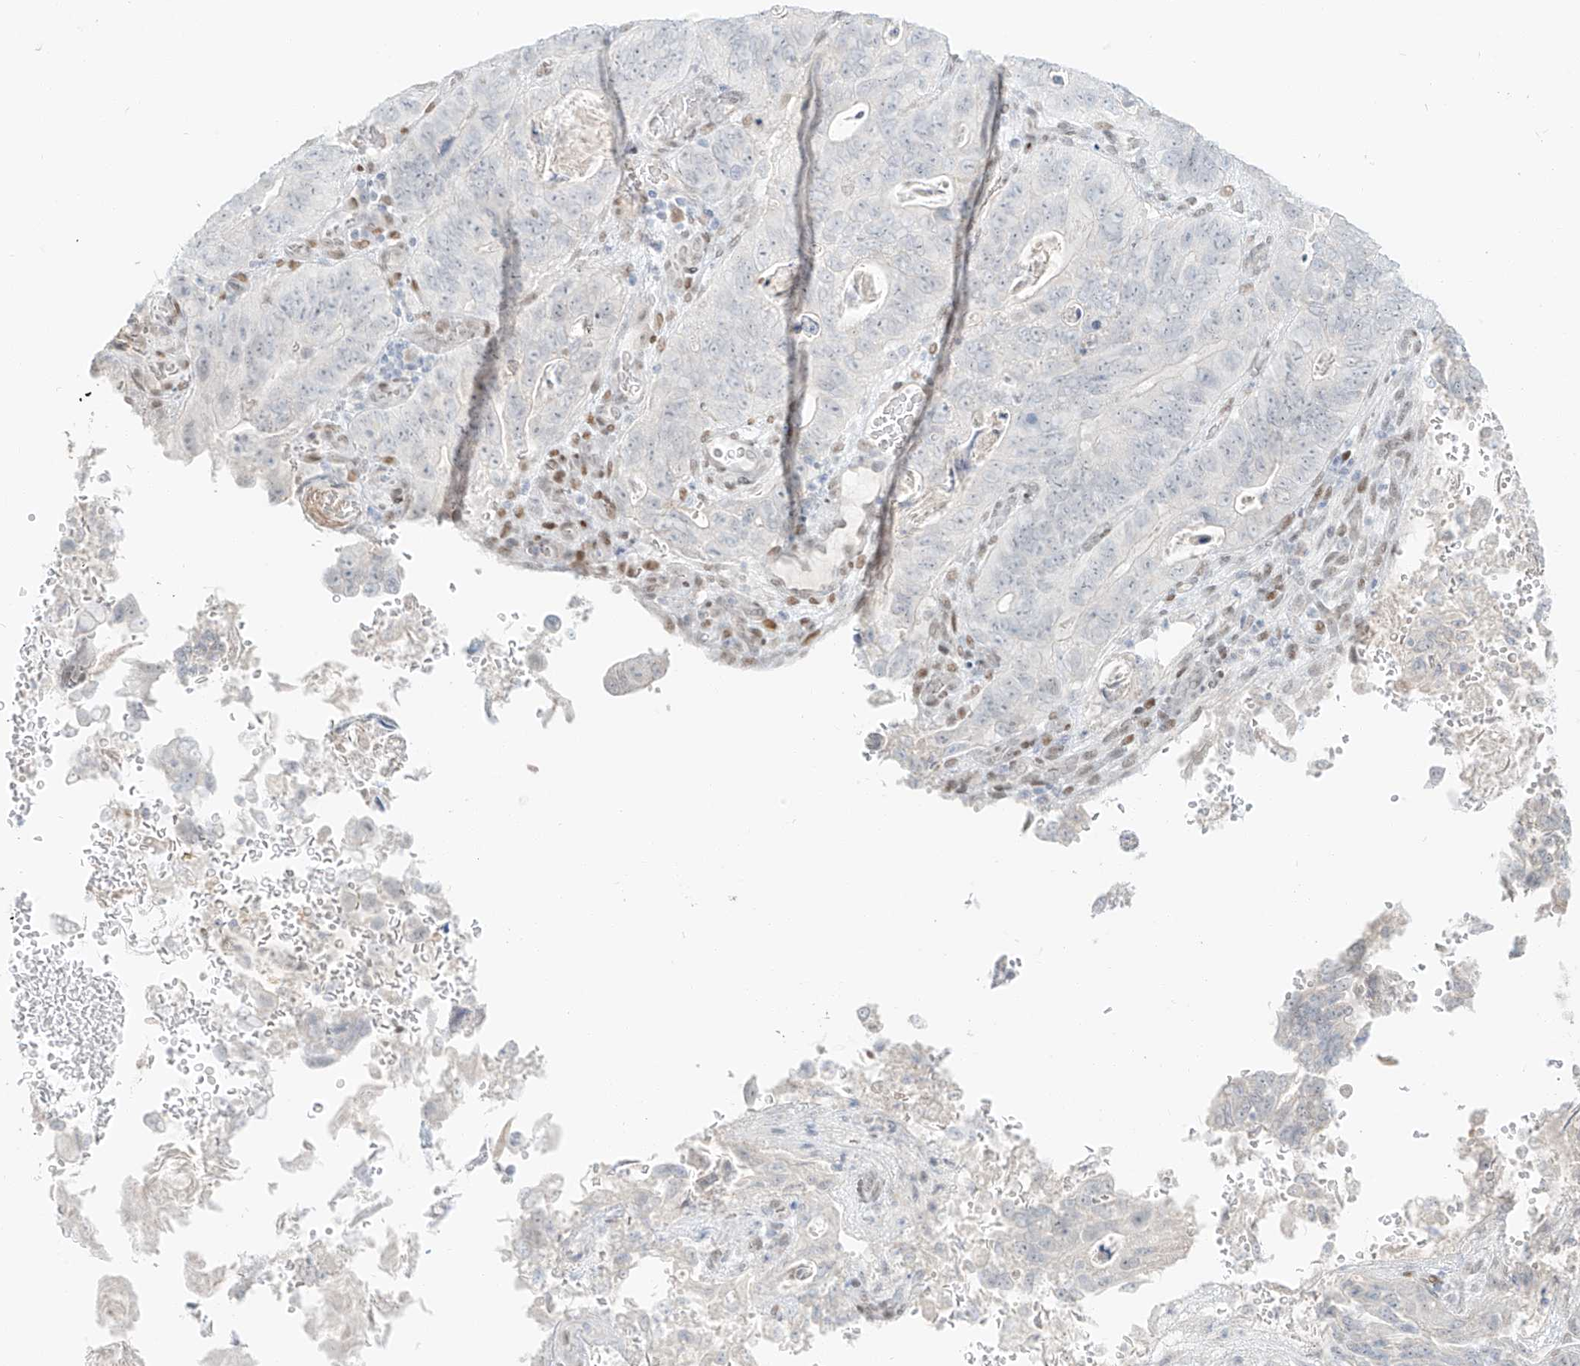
{"staining": {"intensity": "negative", "quantity": "none", "location": "none"}, "tissue": "stomach cancer", "cell_type": "Tumor cells", "image_type": "cancer", "snomed": [{"axis": "morphology", "description": "Normal tissue, NOS"}, {"axis": "morphology", "description": "Adenocarcinoma, NOS"}, {"axis": "topography", "description": "Stomach"}], "caption": "A micrograph of human adenocarcinoma (stomach) is negative for staining in tumor cells. (Stains: DAB immunohistochemistry with hematoxylin counter stain, Microscopy: brightfield microscopy at high magnification).", "gene": "ZNF774", "patient": {"sex": "female", "age": 89}}